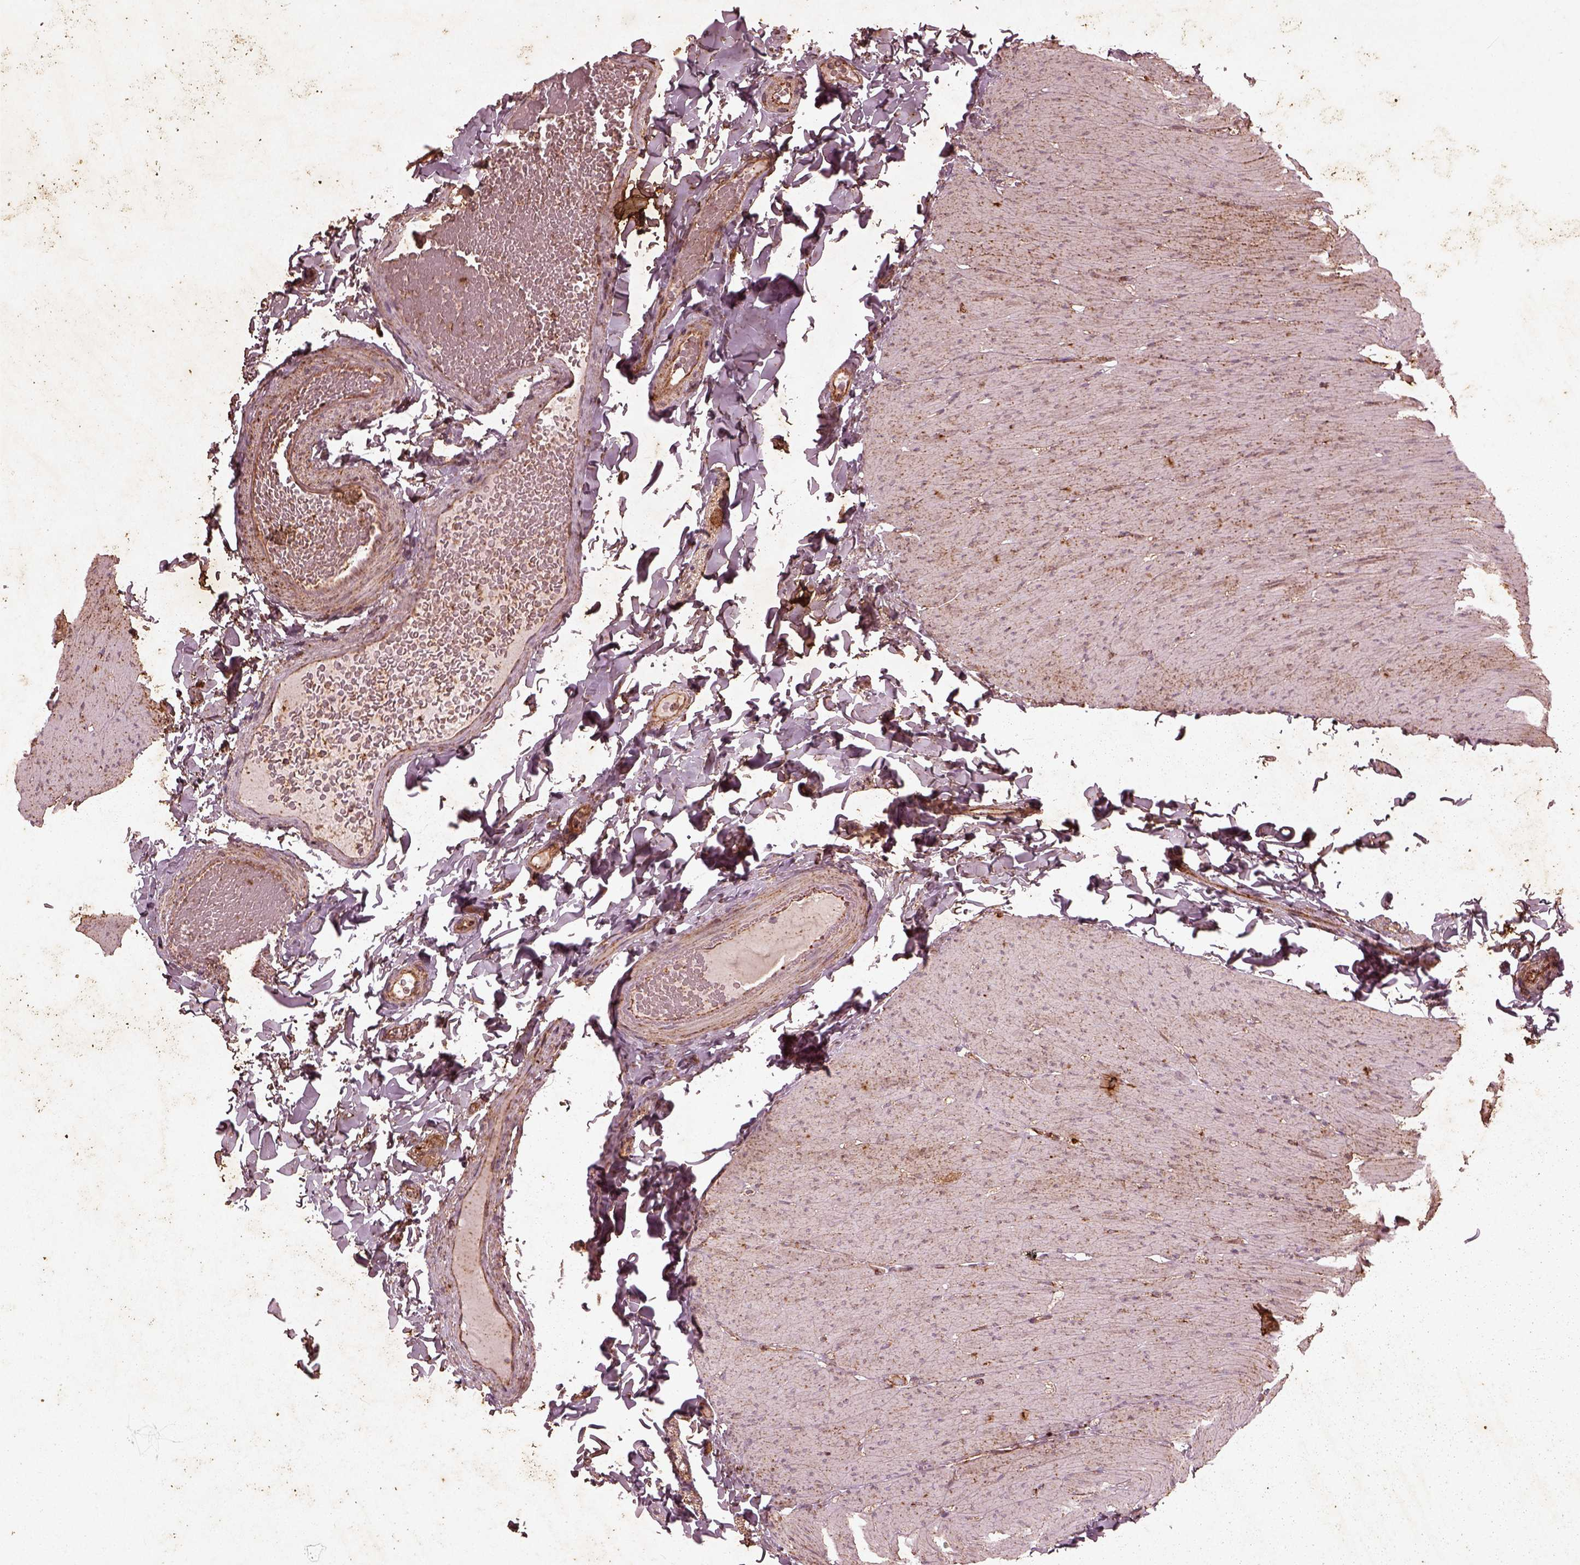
{"staining": {"intensity": "moderate", "quantity": ">75%", "location": "cytoplasmic/membranous"}, "tissue": "colon", "cell_type": "Endothelial cells", "image_type": "normal", "snomed": [{"axis": "morphology", "description": "Normal tissue, NOS"}, {"axis": "topography", "description": "Colon"}], "caption": "Immunohistochemical staining of benign human colon demonstrates >75% levels of moderate cytoplasmic/membranous protein expression in approximately >75% of endothelial cells. Nuclei are stained in blue.", "gene": "ENSG00000285130", "patient": {"sex": "male", "age": 47}}